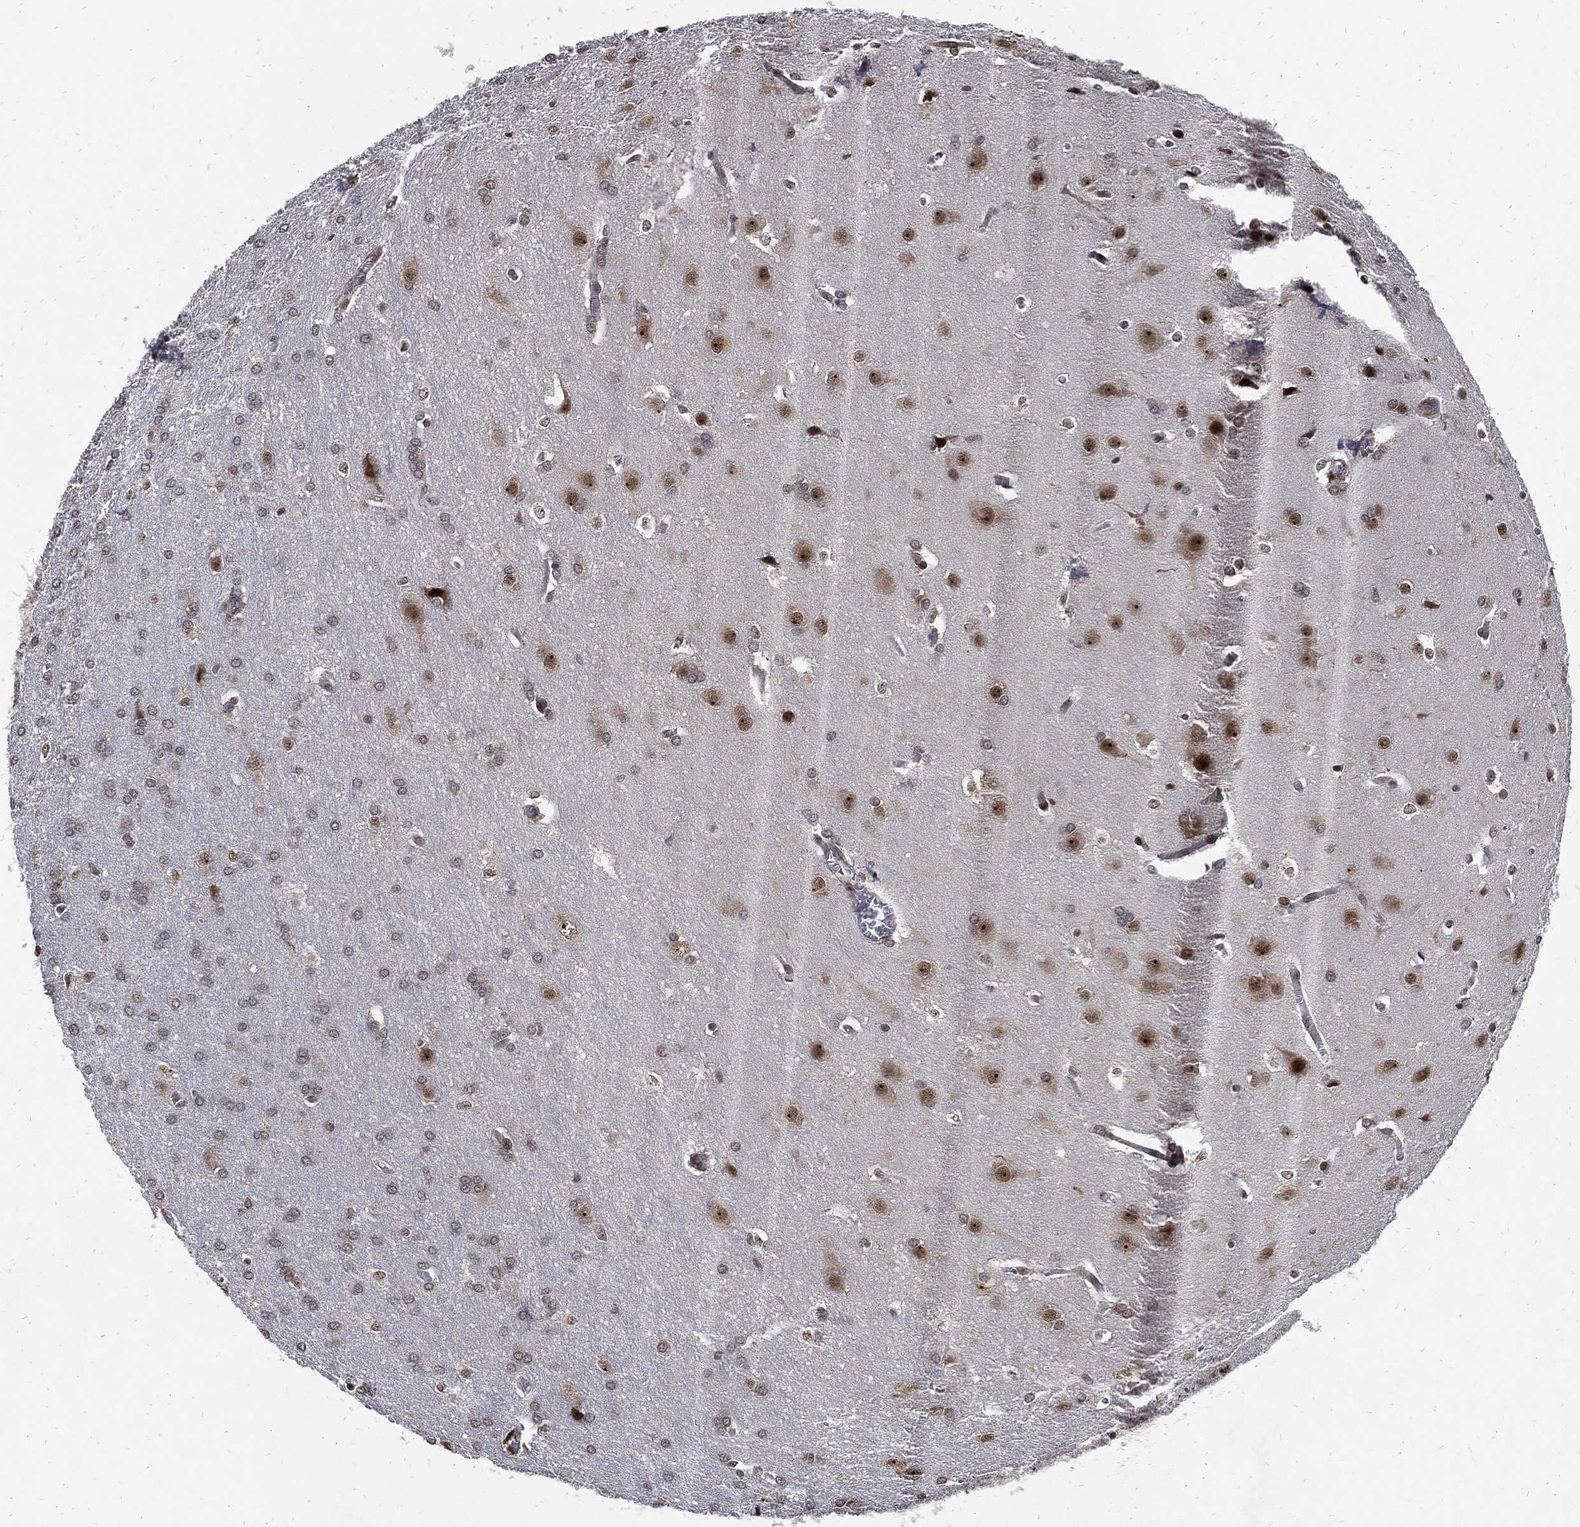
{"staining": {"intensity": "strong", "quantity": "<25%", "location": "nuclear"}, "tissue": "glioma", "cell_type": "Tumor cells", "image_type": "cancer", "snomed": [{"axis": "morphology", "description": "Glioma, malignant, Low grade"}, {"axis": "topography", "description": "Brain"}], "caption": "An IHC histopathology image of neoplastic tissue is shown. Protein staining in brown shows strong nuclear positivity in glioma within tumor cells.", "gene": "ZNF775", "patient": {"sex": "female", "age": 32}}